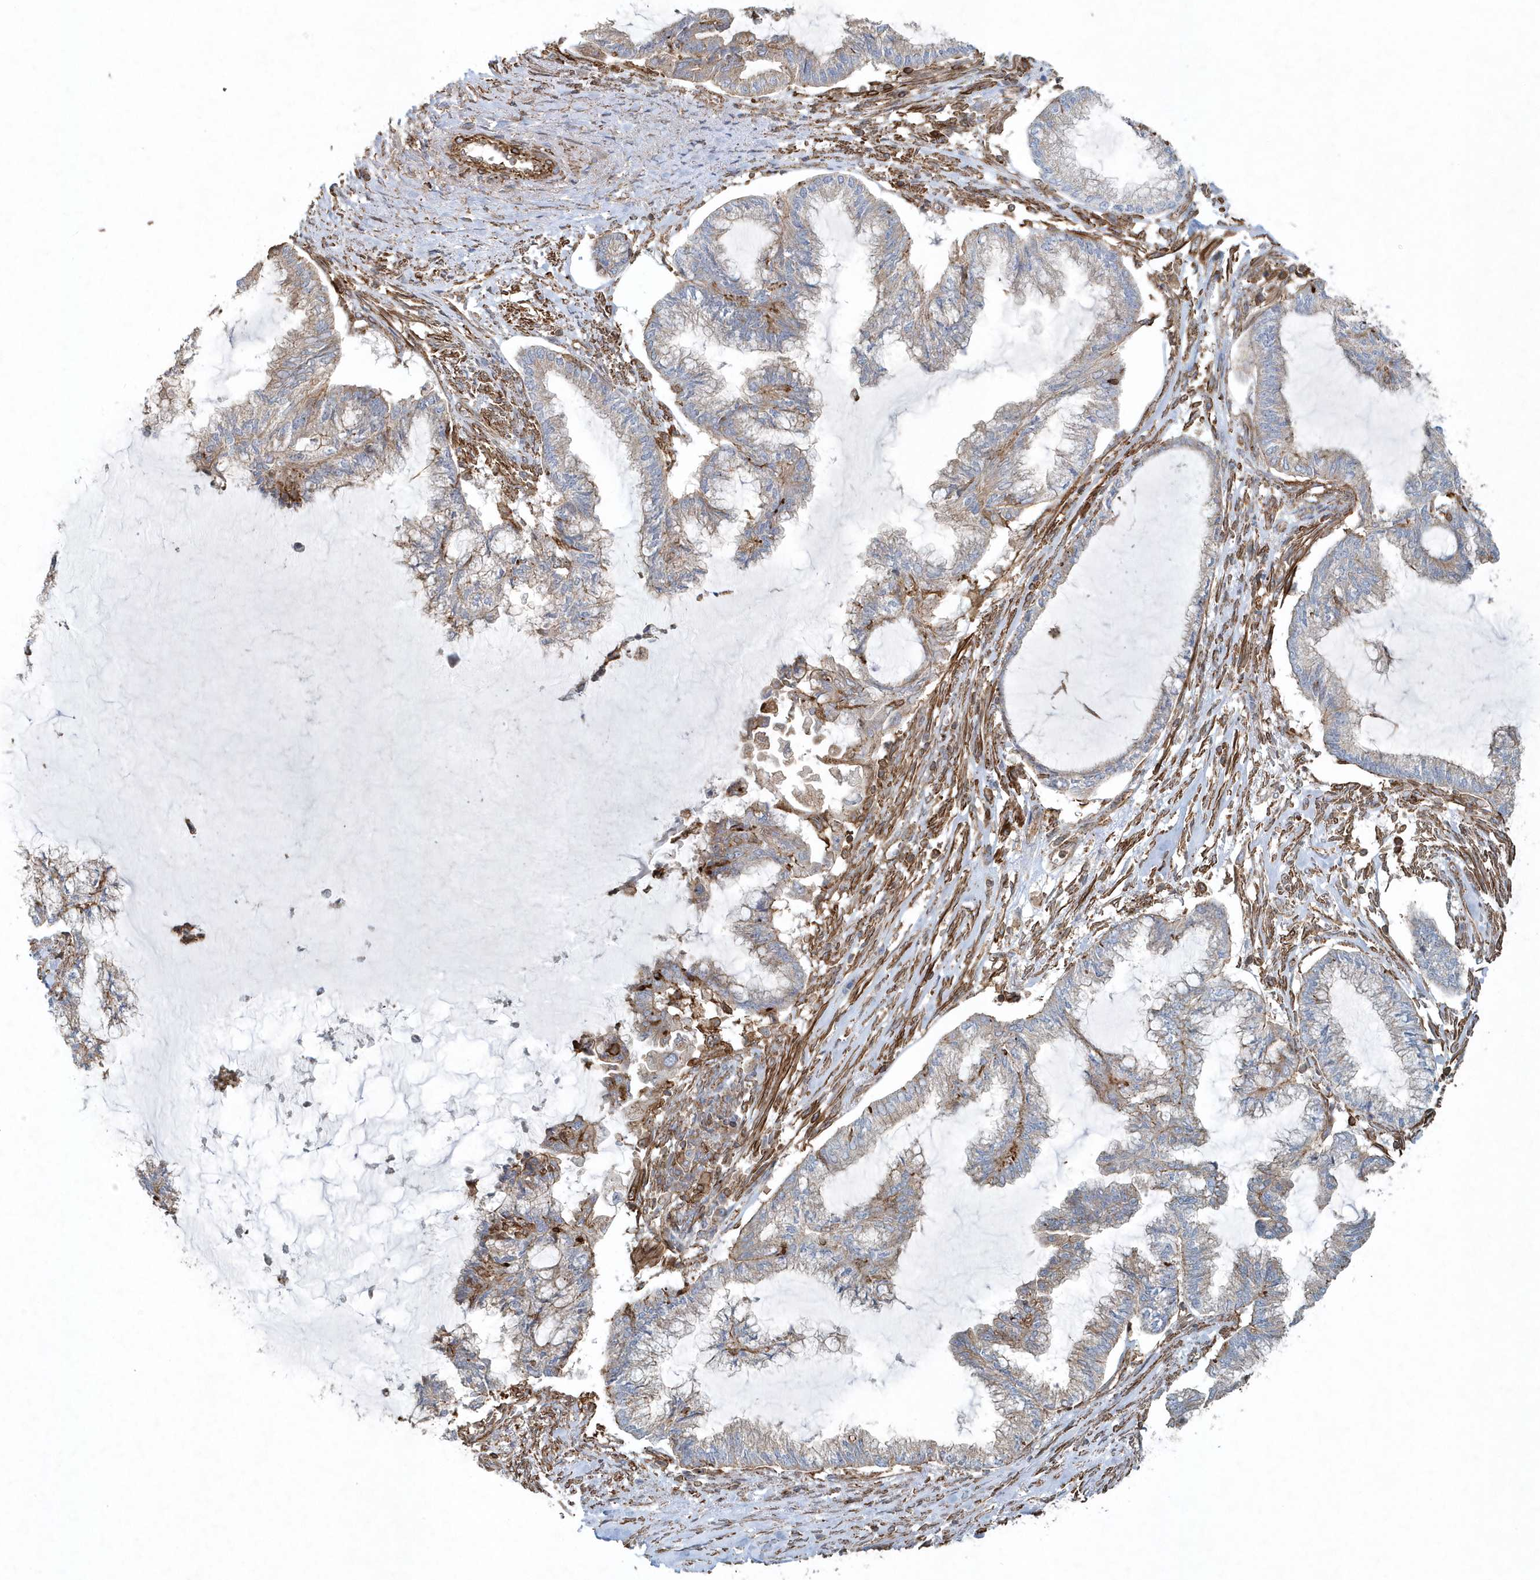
{"staining": {"intensity": "weak", "quantity": "25%-75%", "location": "cytoplasmic/membranous"}, "tissue": "endometrial cancer", "cell_type": "Tumor cells", "image_type": "cancer", "snomed": [{"axis": "morphology", "description": "Adenocarcinoma, NOS"}, {"axis": "topography", "description": "Endometrium"}], "caption": "Endometrial cancer tissue exhibits weak cytoplasmic/membranous positivity in approximately 25%-75% of tumor cells (Stains: DAB (3,3'-diaminobenzidine) in brown, nuclei in blue, Microscopy: brightfield microscopy at high magnification).", "gene": "MMUT", "patient": {"sex": "female", "age": 86}}